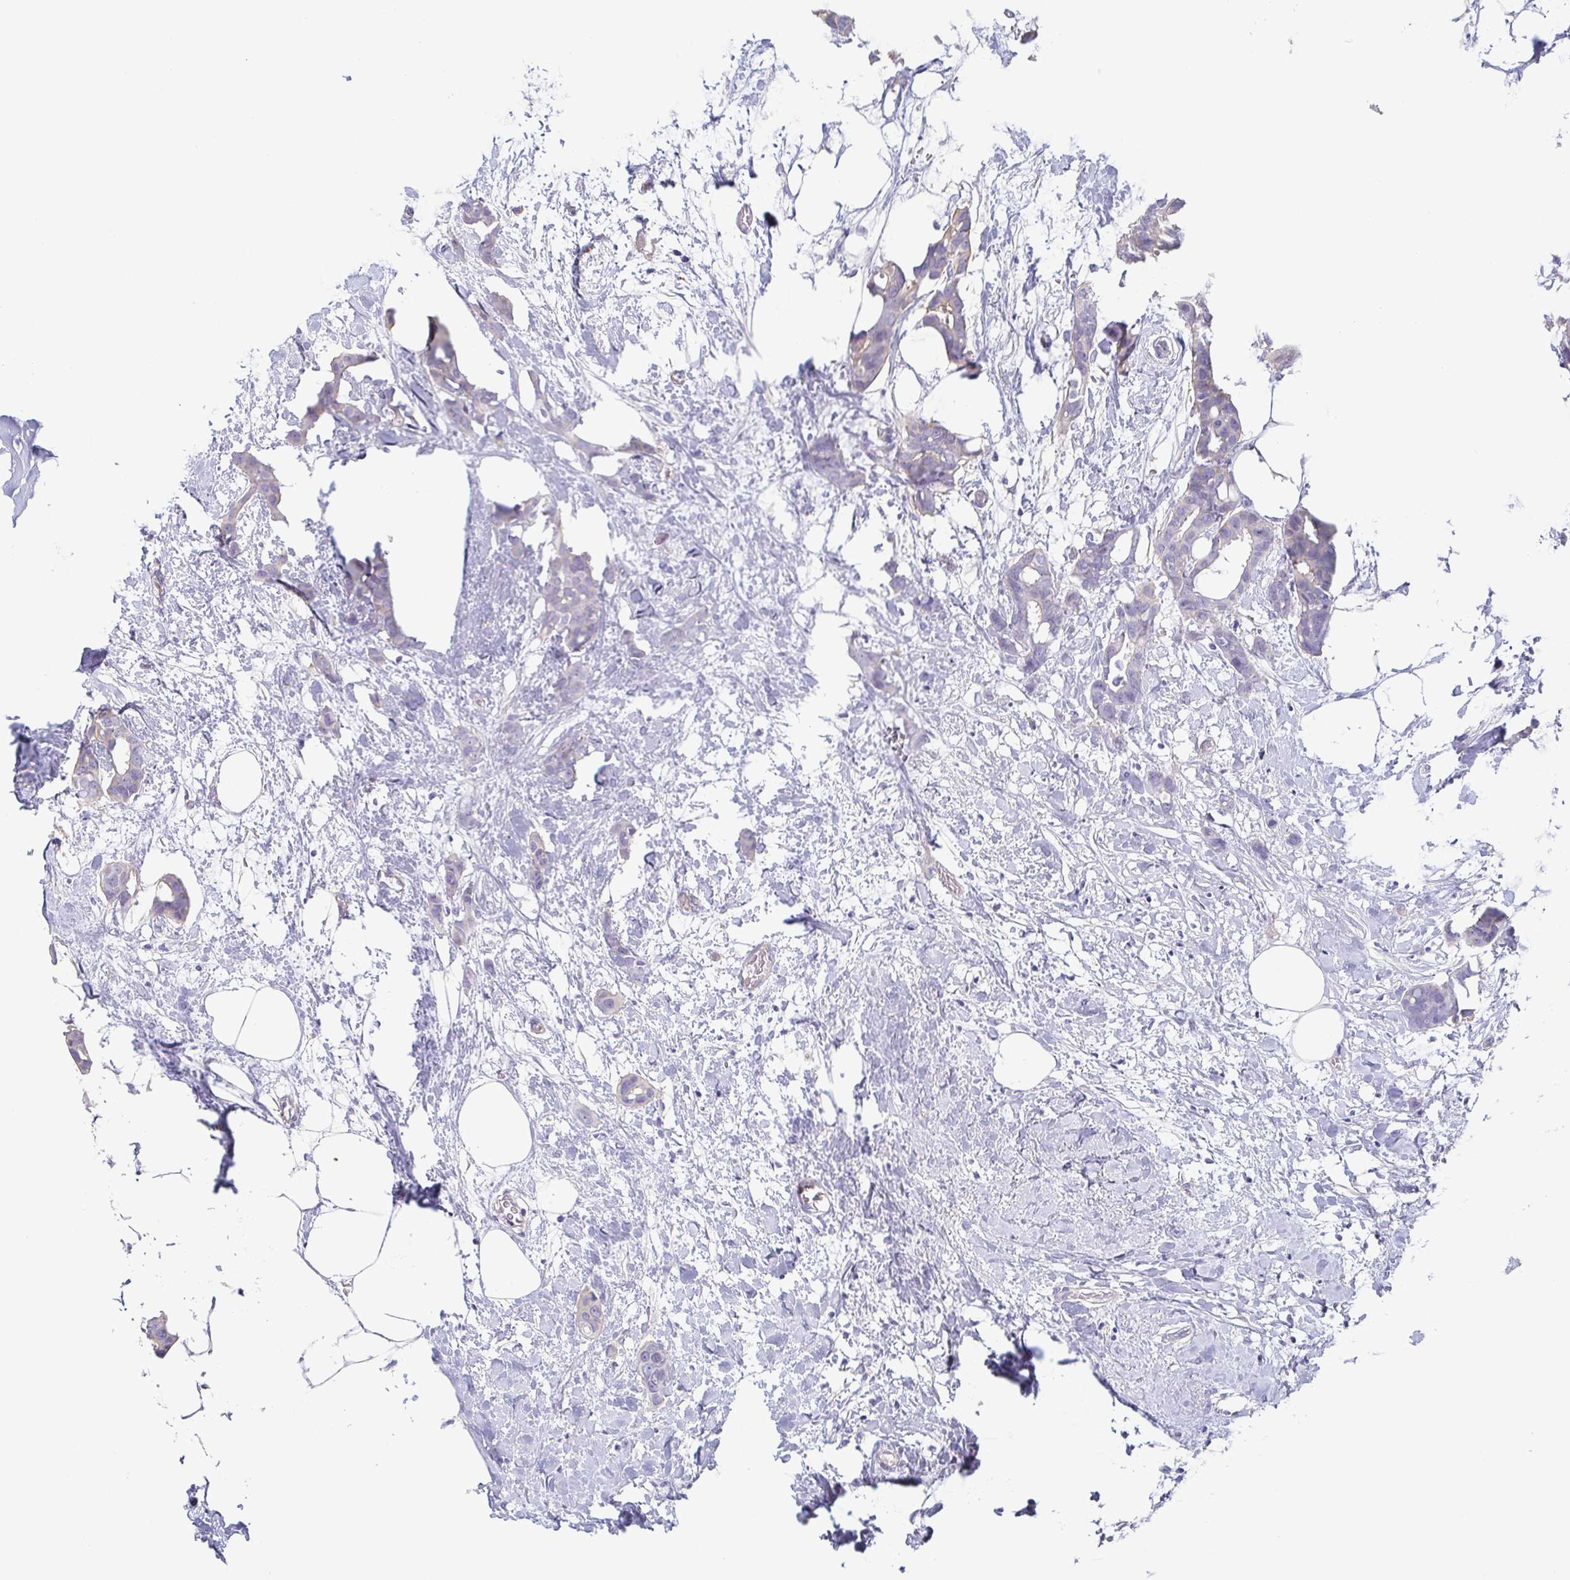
{"staining": {"intensity": "negative", "quantity": "none", "location": "none"}, "tissue": "breast cancer", "cell_type": "Tumor cells", "image_type": "cancer", "snomed": [{"axis": "morphology", "description": "Duct carcinoma"}, {"axis": "topography", "description": "Breast"}], "caption": "Protein analysis of breast intraductal carcinoma exhibits no significant staining in tumor cells. (Stains: DAB (3,3'-diaminobenzidine) immunohistochemistry (IHC) with hematoxylin counter stain, Microscopy: brightfield microscopy at high magnification).", "gene": "PRR4", "patient": {"sex": "female", "age": 62}}